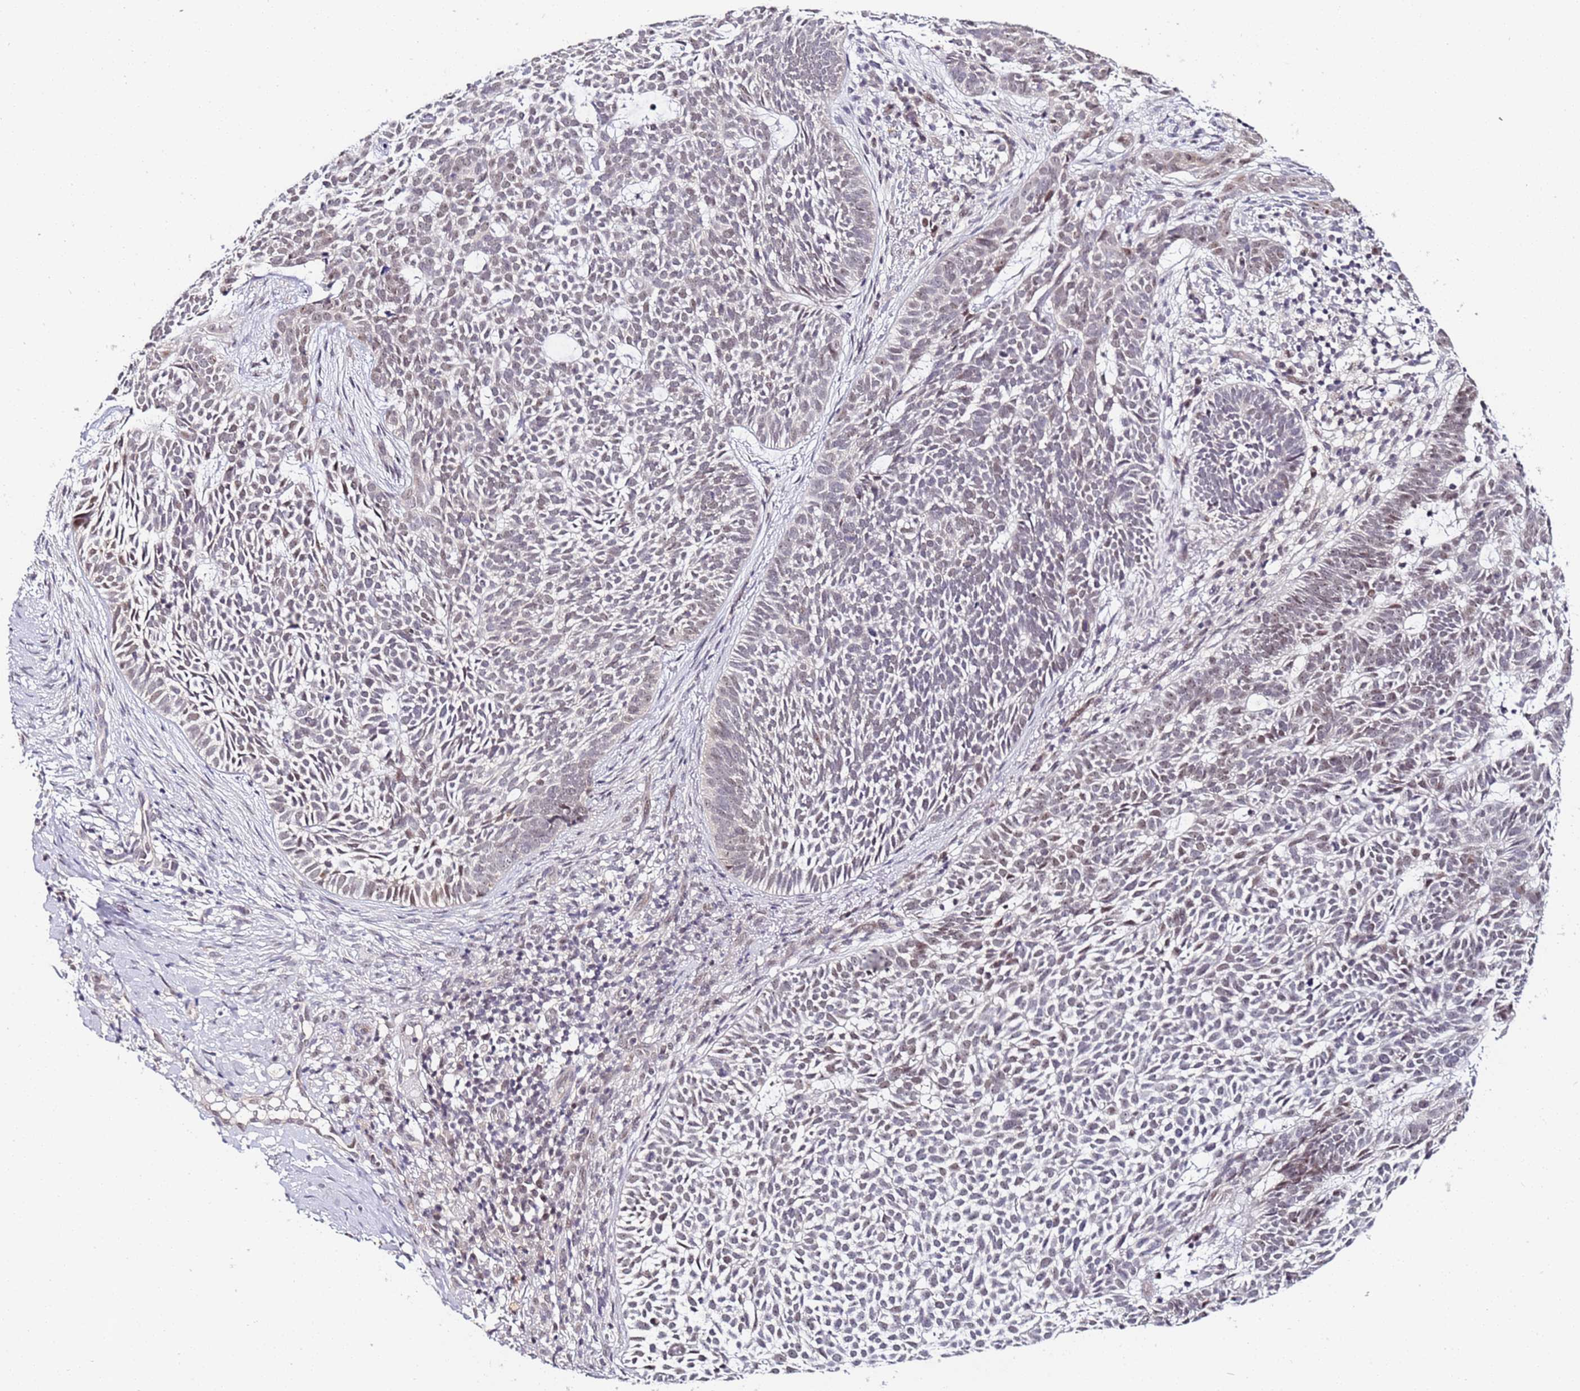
{"staining": {"intensity": "weak", "quantity": "<25%", "location": "nuclear"}, "tissue": "skin cancer", "cell_type": "Tumor cells", "image_type": "cancer", "snomed": [{"axis": "morphology", "description": "Basal cell carcinoma"}, {"axis": "topography", "description": "Skin"}], "caption": "Photomicrograph shows no protein staining in tumor cells of skin basal cell carcinoma tissue.", "gene": "LSM3", "patient": {"sex": "female", "age": 78}}